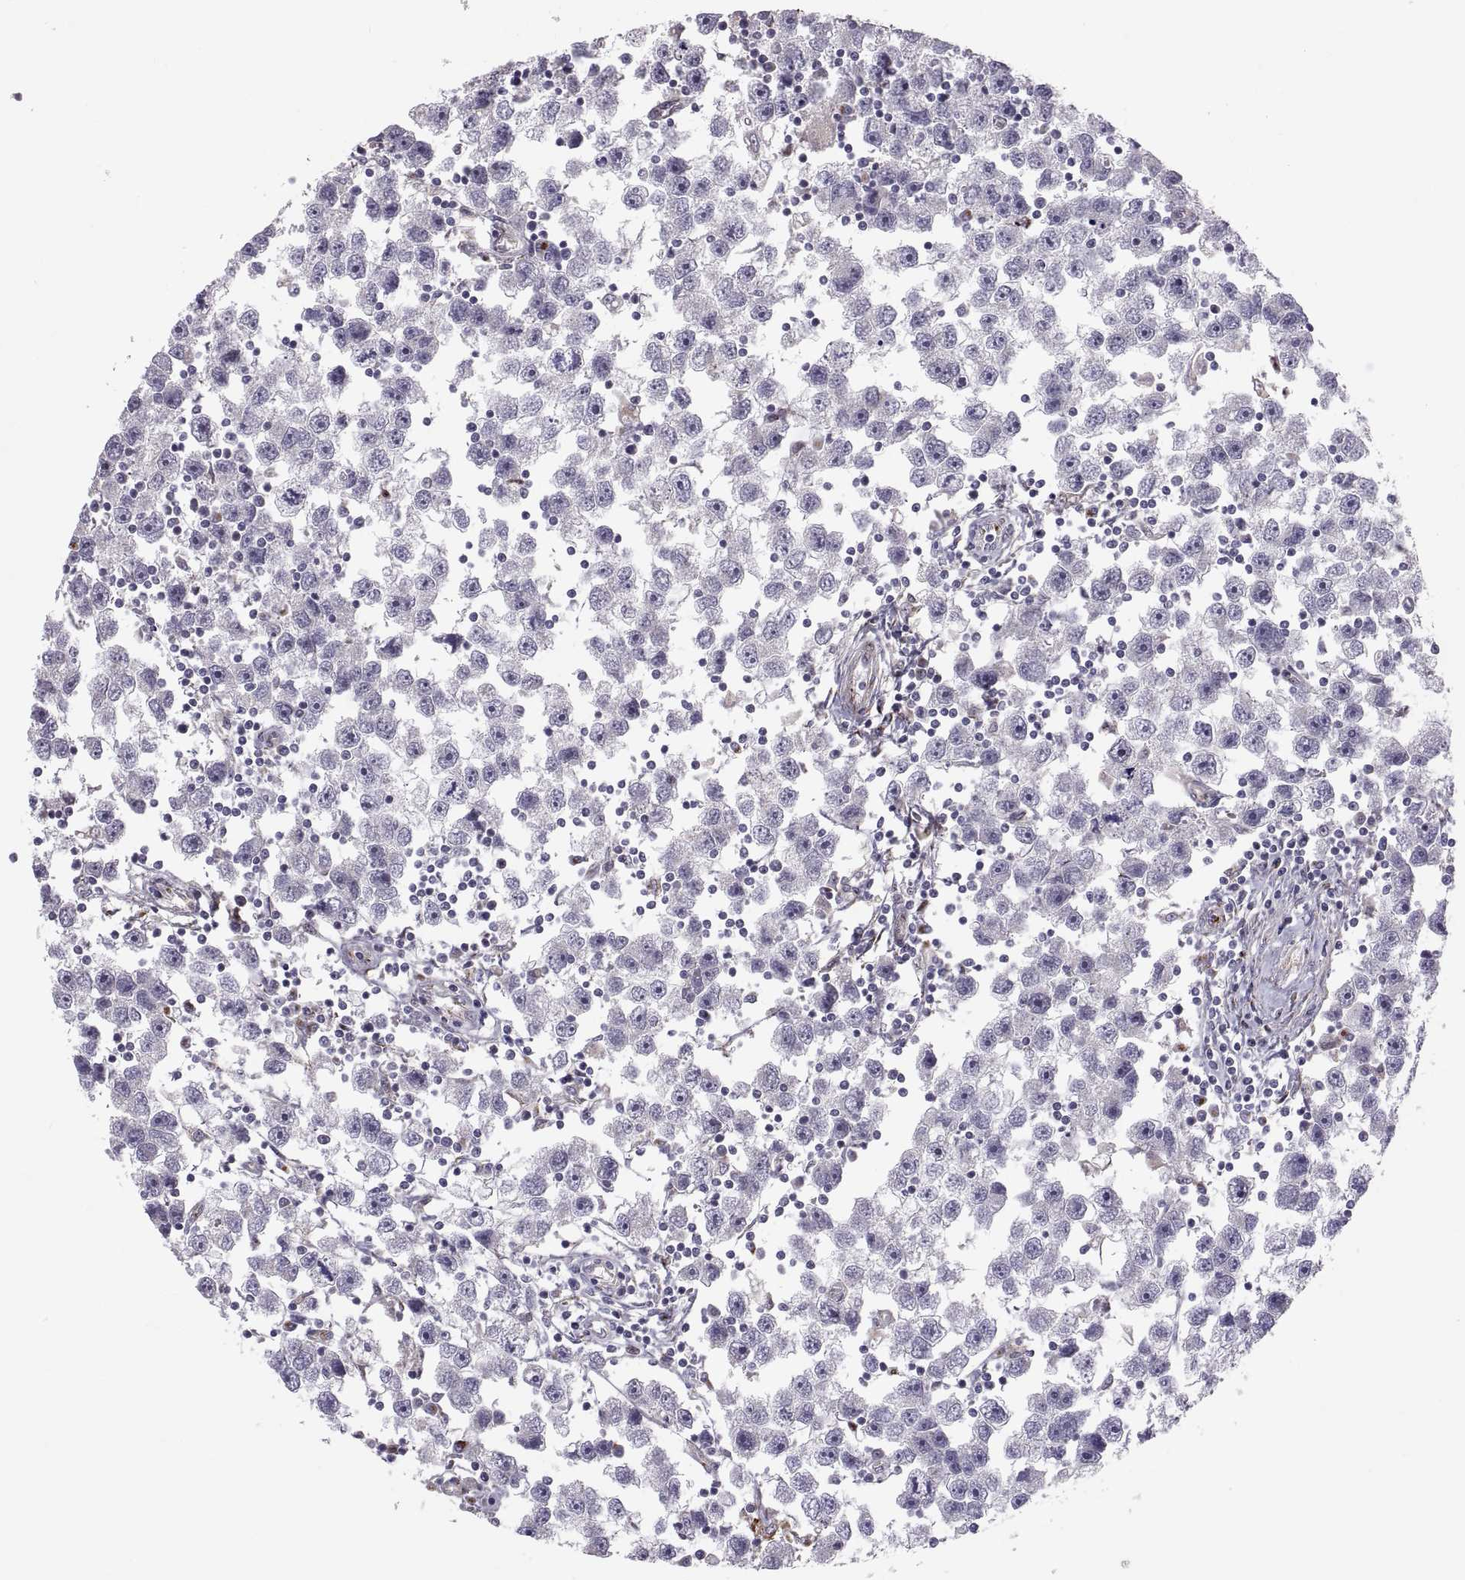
{"staining": {"intensity": "negative", "quantity": "none", "location": "none"}, "tissue": "testis cancer", "cell_type": "Tumor cells", "image_type": "cancer", "snomed": [{"axis": "morphology", "description": "Seminoma, NOS"}, {"axis": "topography", "description": "Testis"}], "caption": "This is a histopathology image of immunohistochemistry (IHC) staining of seminoma (testis), which shows no positivity in tumor cells.", "gene": "TESC", "patient": {"sex": "male", "age": 30}}